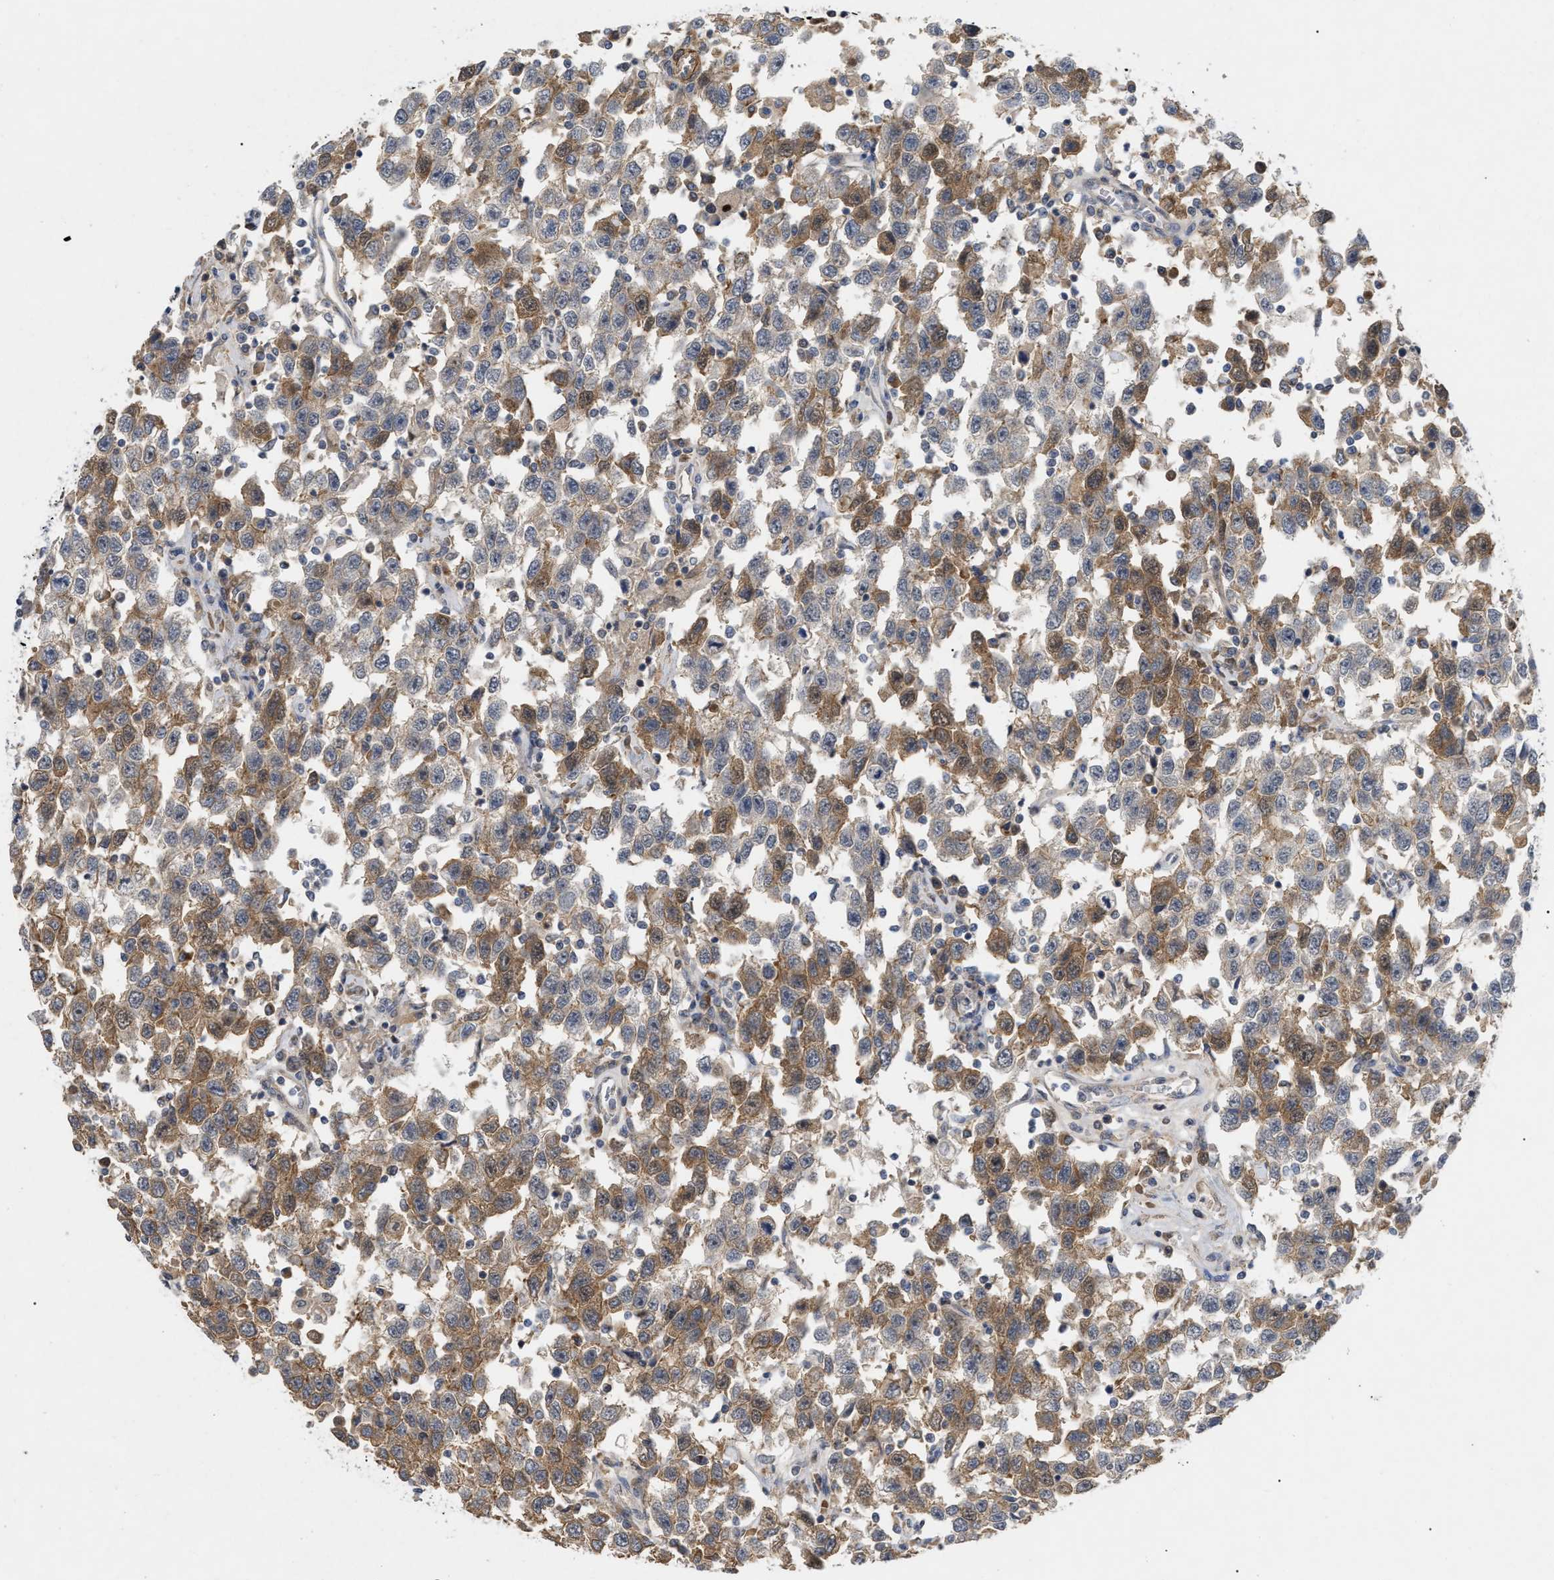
{"staining": {"intensity": "moderate", "quantity": "25%-75%", "location": "cytoplasmic/membranous"}, "tissue": "testis cancer", "cell_type": "Tumor cells", "image_type": "cancer", "snomed": [{"axis": "morphology", "description": "Seminoma, NOS"}, {"axis": "topography", "description": "Testis"}], "caption": "The histopathology image demonstrates immunohistochemical staining of testis seminoma. There is moderate cytoplasmic/membranous staining is identified in about 25%-75% of tumor cells.", "gene": "ST6GALNAC6", "patient": {"sex": "male", "age": 41}}